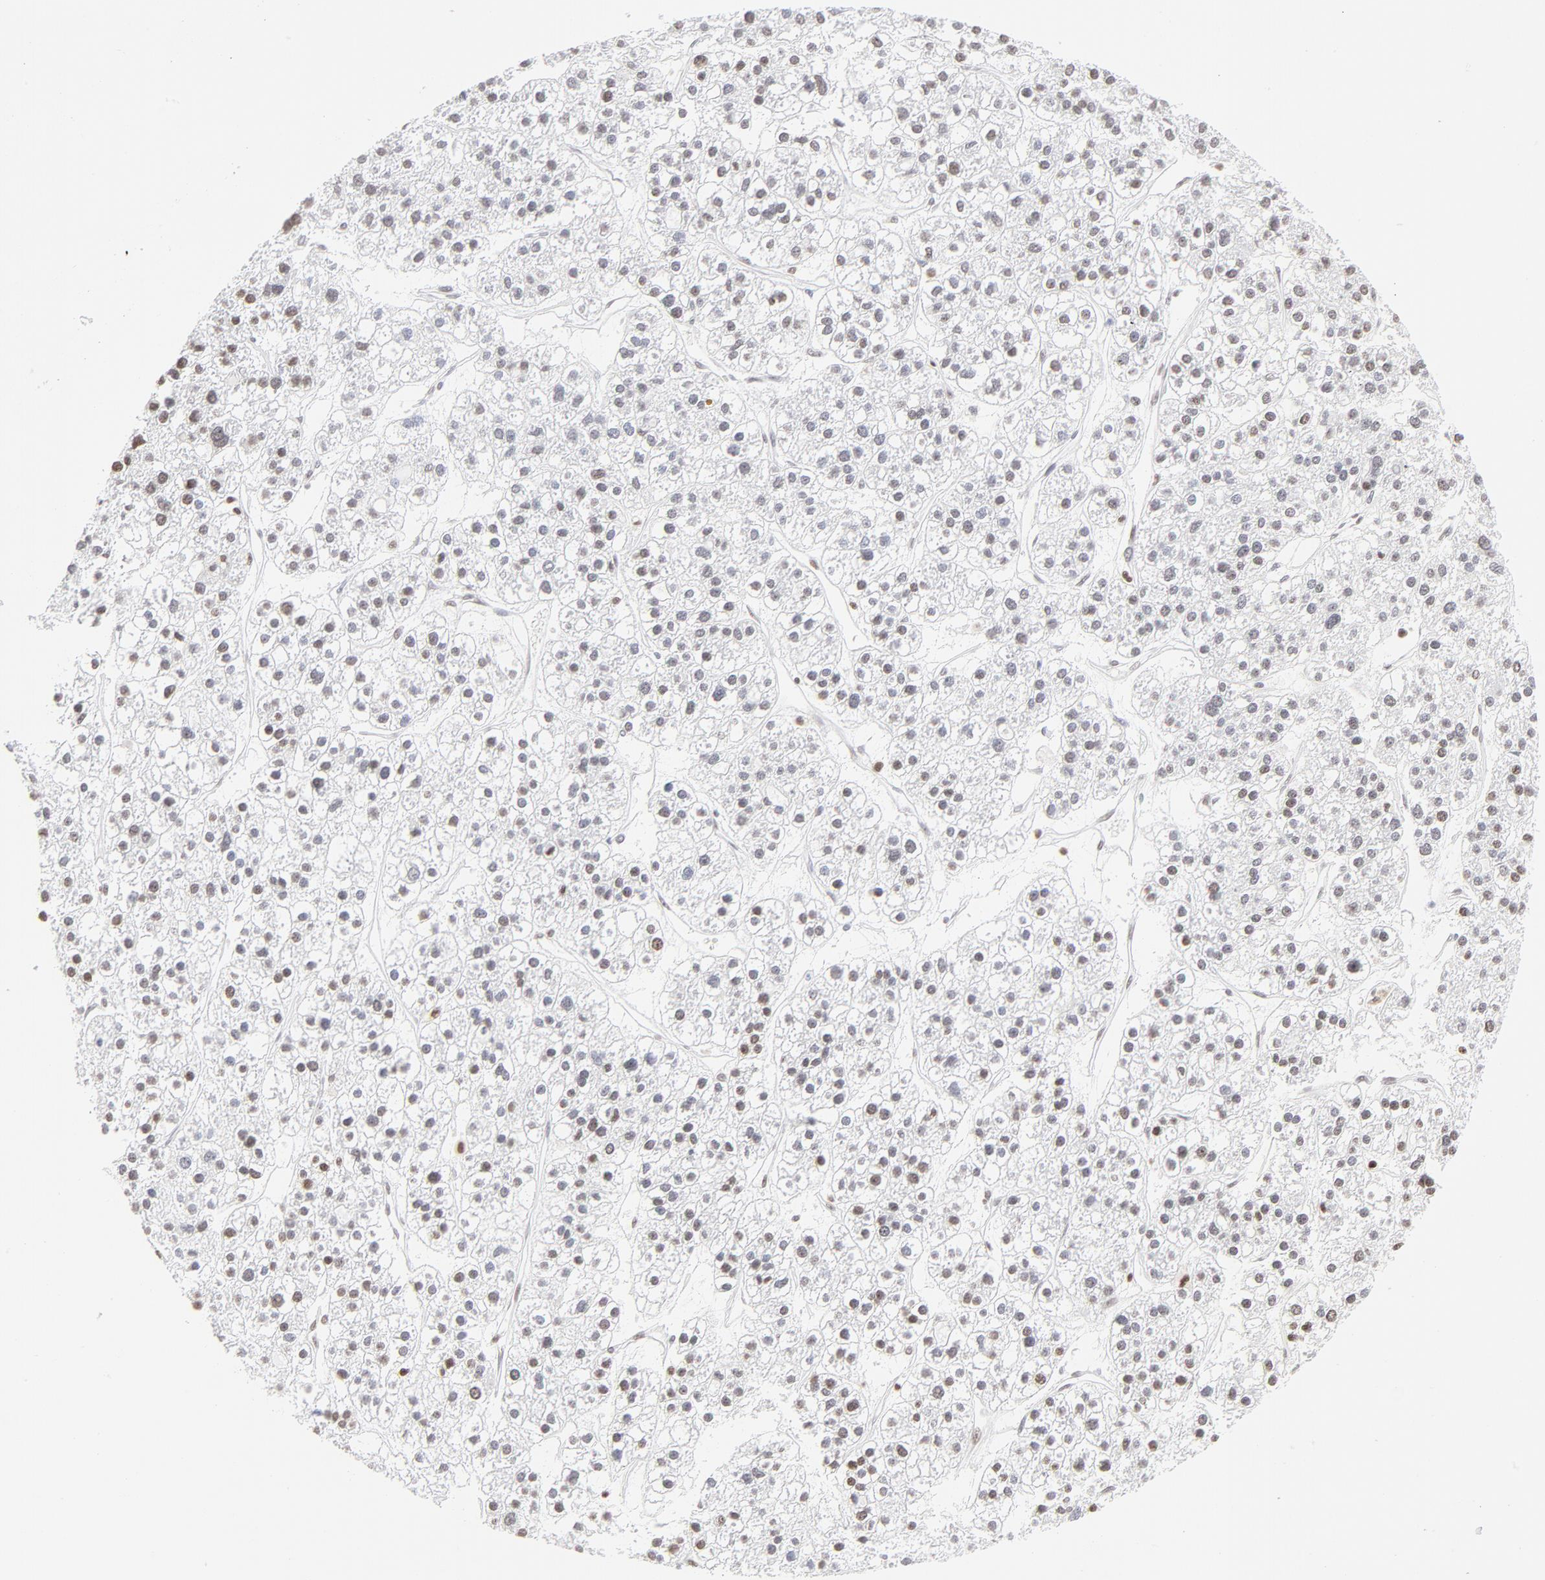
{"staining": {"intensity": "weak", "quantity": "<25%", "location": "nuclear"}, "tissue": "liver cancer", "cell_type": "Tumor cells", "image_type": "cancer", "snomed": [{"axis": "morphology", "description": "Carcinoma, Hepatocellular, NOS"}, {"axis": "topography", "description": "Liver"}], "caption": "DAB (3,3'-diaminobenzidine) immunohistochemical staining of human liver cancer (hepatocellular carcinoma) exhibits no significant expression in tumor cells. (DAB IHC visualized using brightfield microscopy, high magnification).", "gene": "PARP1", "patient": {"sex": "female", "age": 85}}